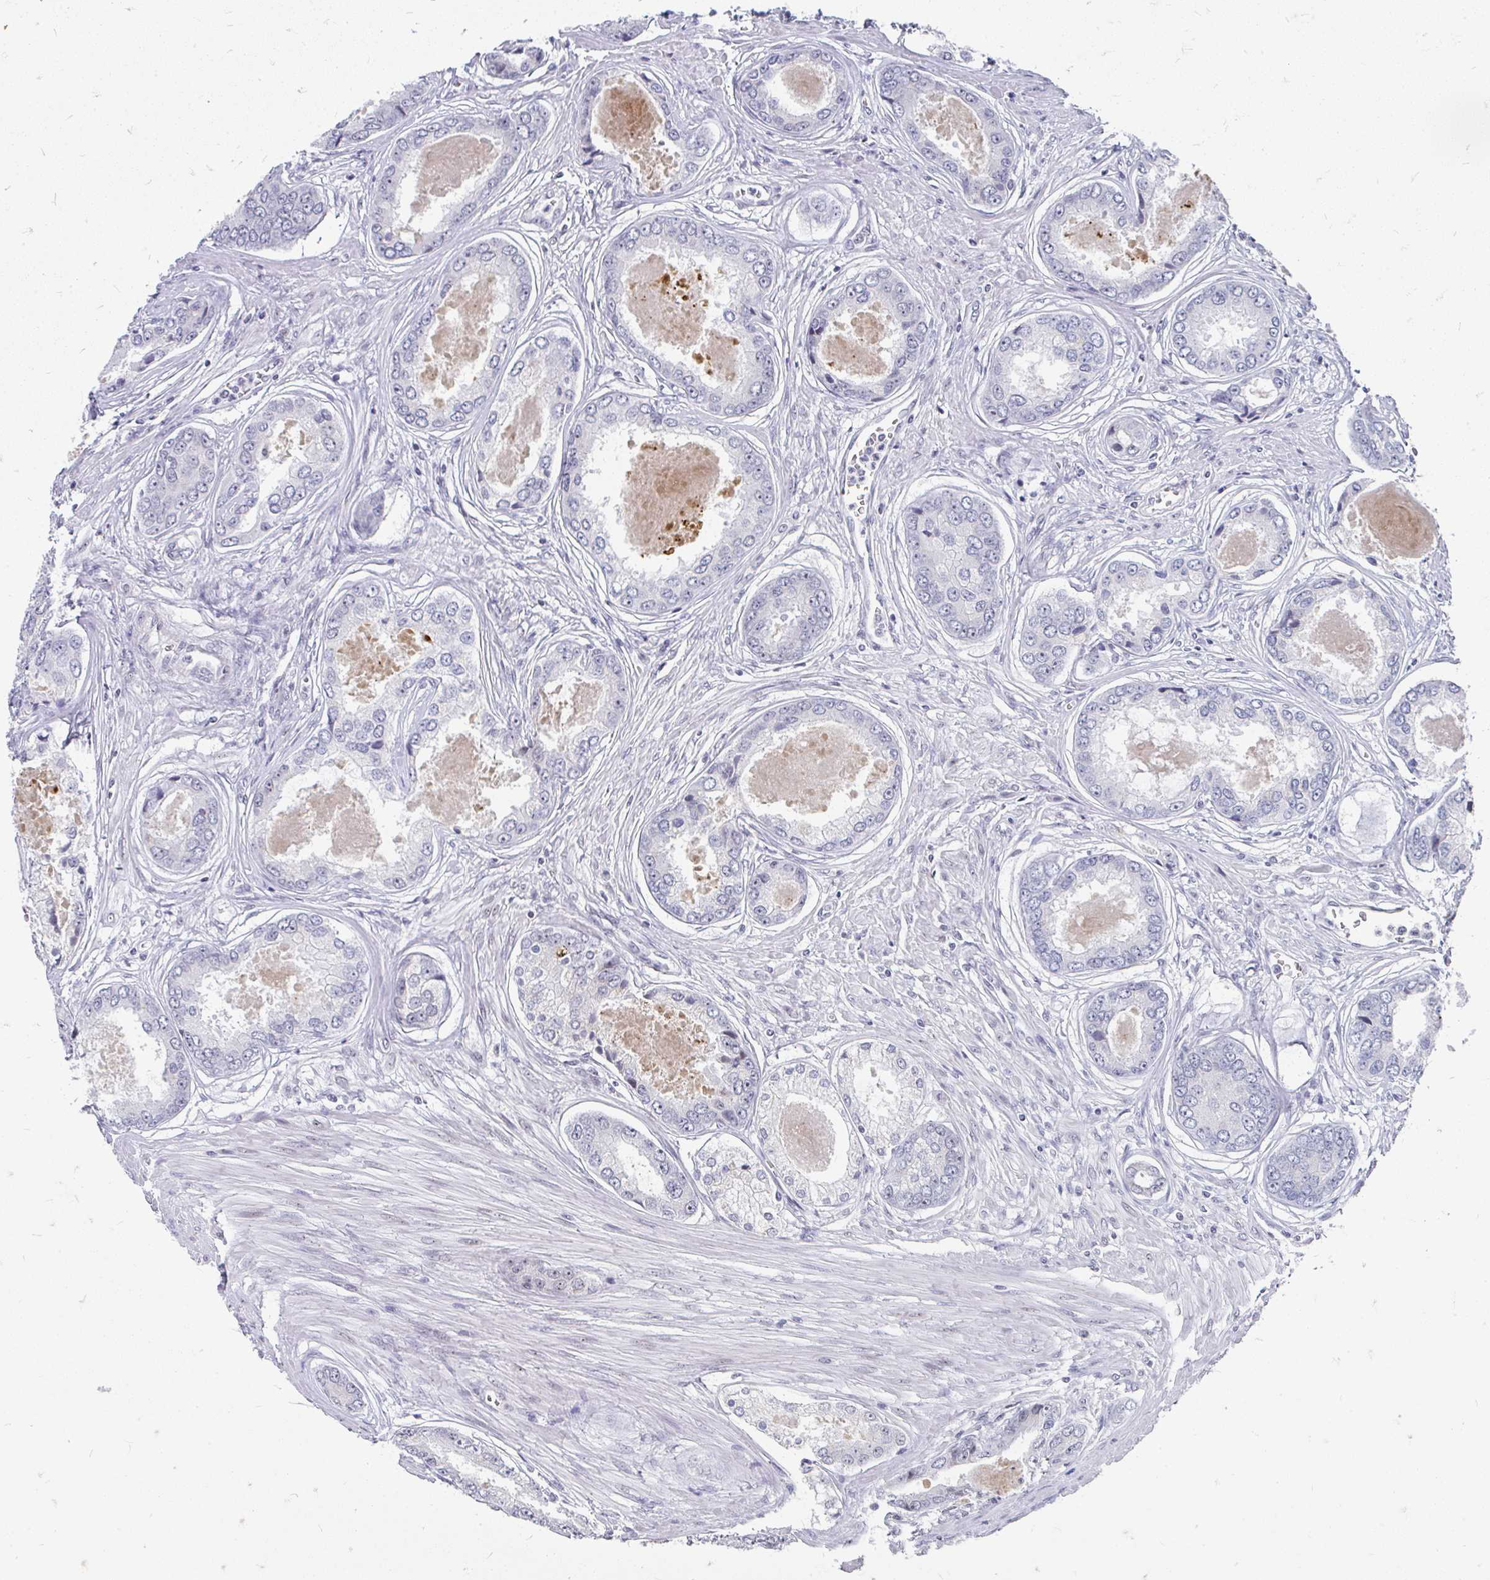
{"staining": {"intensity": "negative", "quantity": "none", "location": "none"}, "tissue": "prostate cancer", "cell_type": "Tumor cells", "image_type": "cancer", "snomed": [{"axis": "morphology", "description": "Adenocarcinoma, Low grade"}, {"axis": "topography", "description": "Prostate"}], "caption": "This is an immunohistochemistry micrograph of human adenocarcinoma (low-grade) (prostate). There is no staining in tumor cells.", "gene": "GTF2H1", "patient": {"sex": "male", "age": 68}}